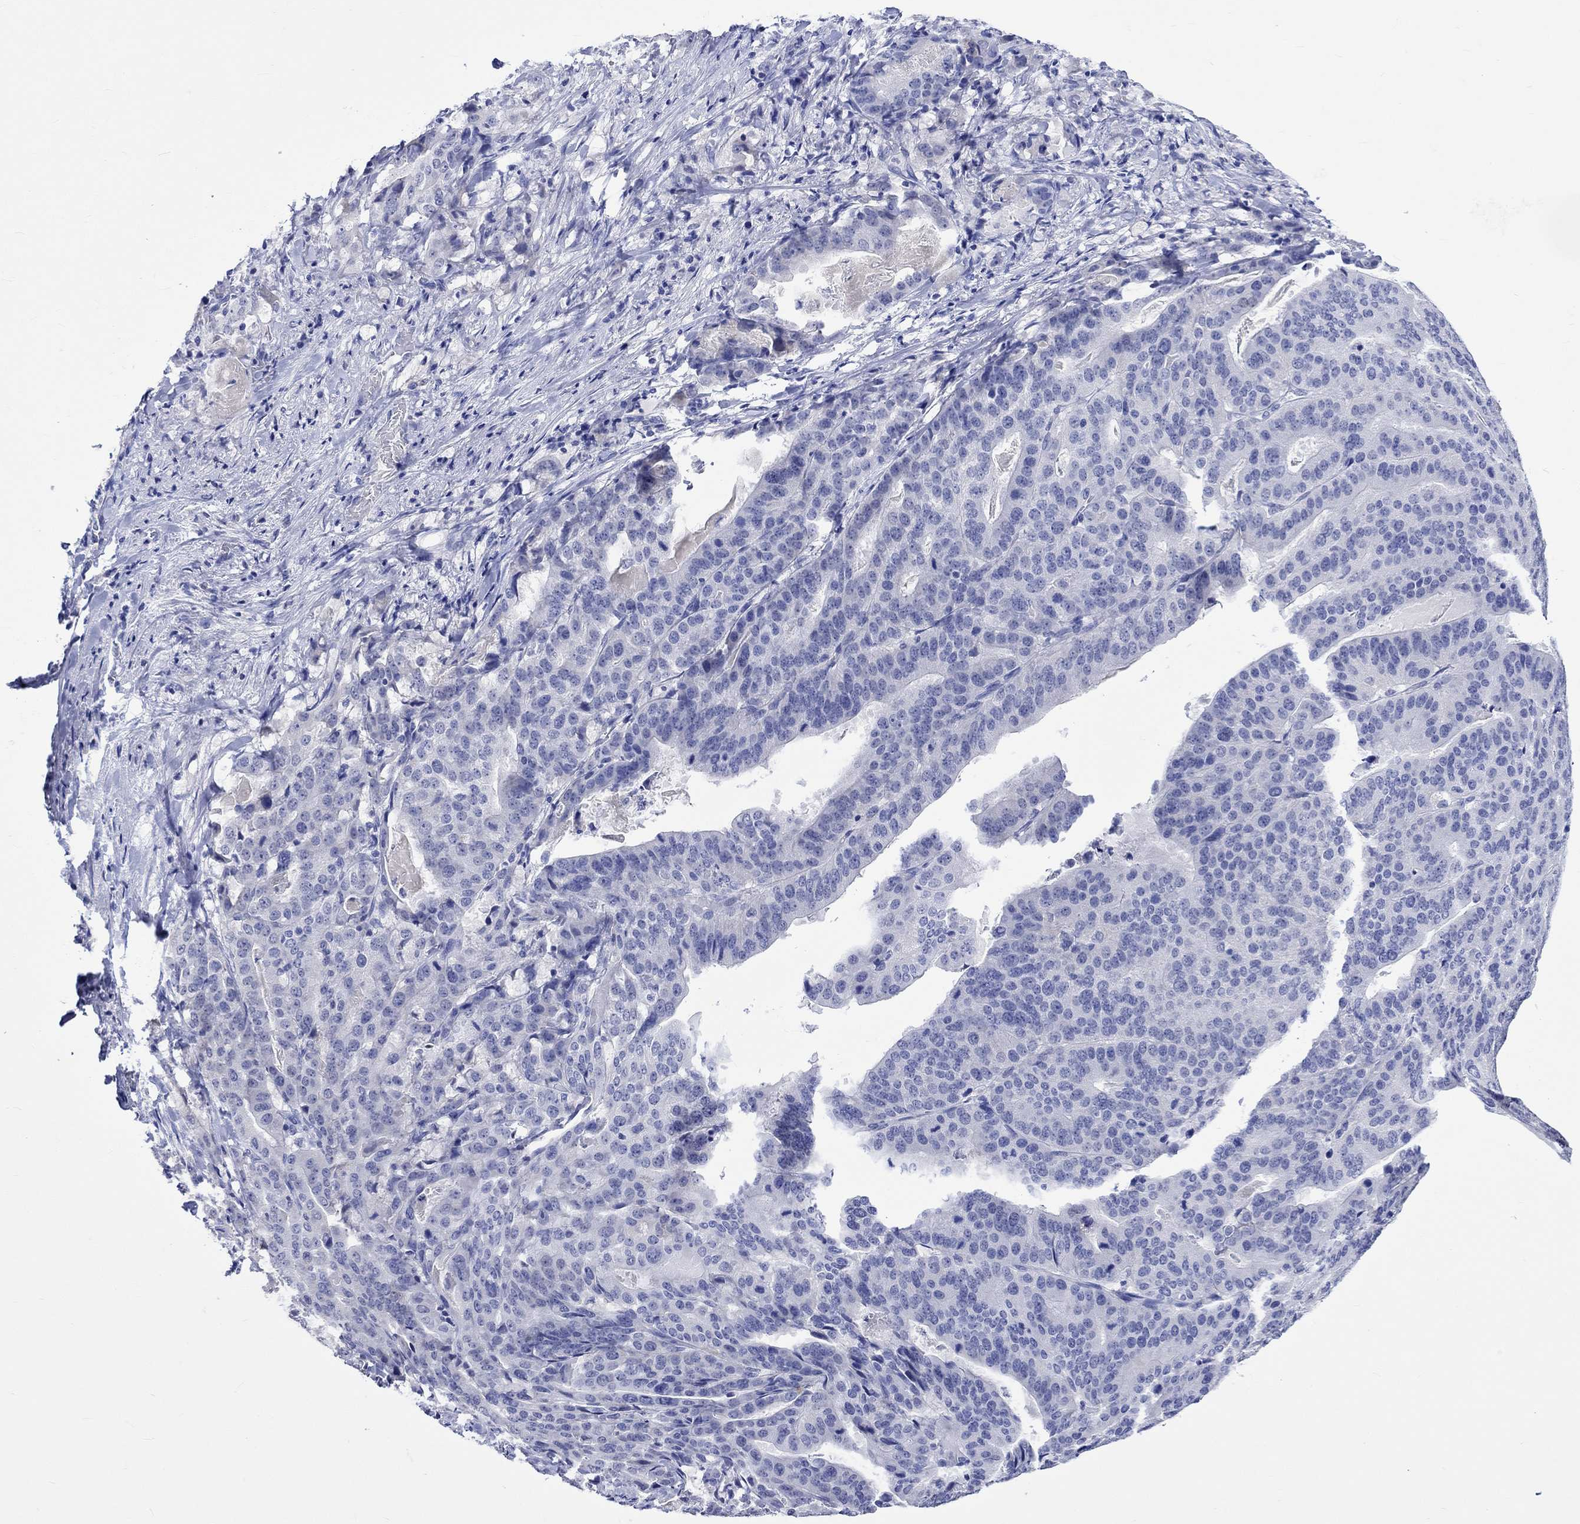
{"staining": {"intensity": "negative", "quantity": "none", "location": "none"}, "tissue": "stomach cancer", "cell_type": "Tumor cells", "image_type": "cancer", "snomed": [{"axis": "morphology", "description": "Adenocarcinoma, NOS"}, {"axis": "topography", "description": "Stomach"}], "caption": "Image shows no protein expression in tumor cells of adenocarcinoma (stomach) tissue.", "gene": "KLHL35", "patient": {"sex": "male", "age": 48}}